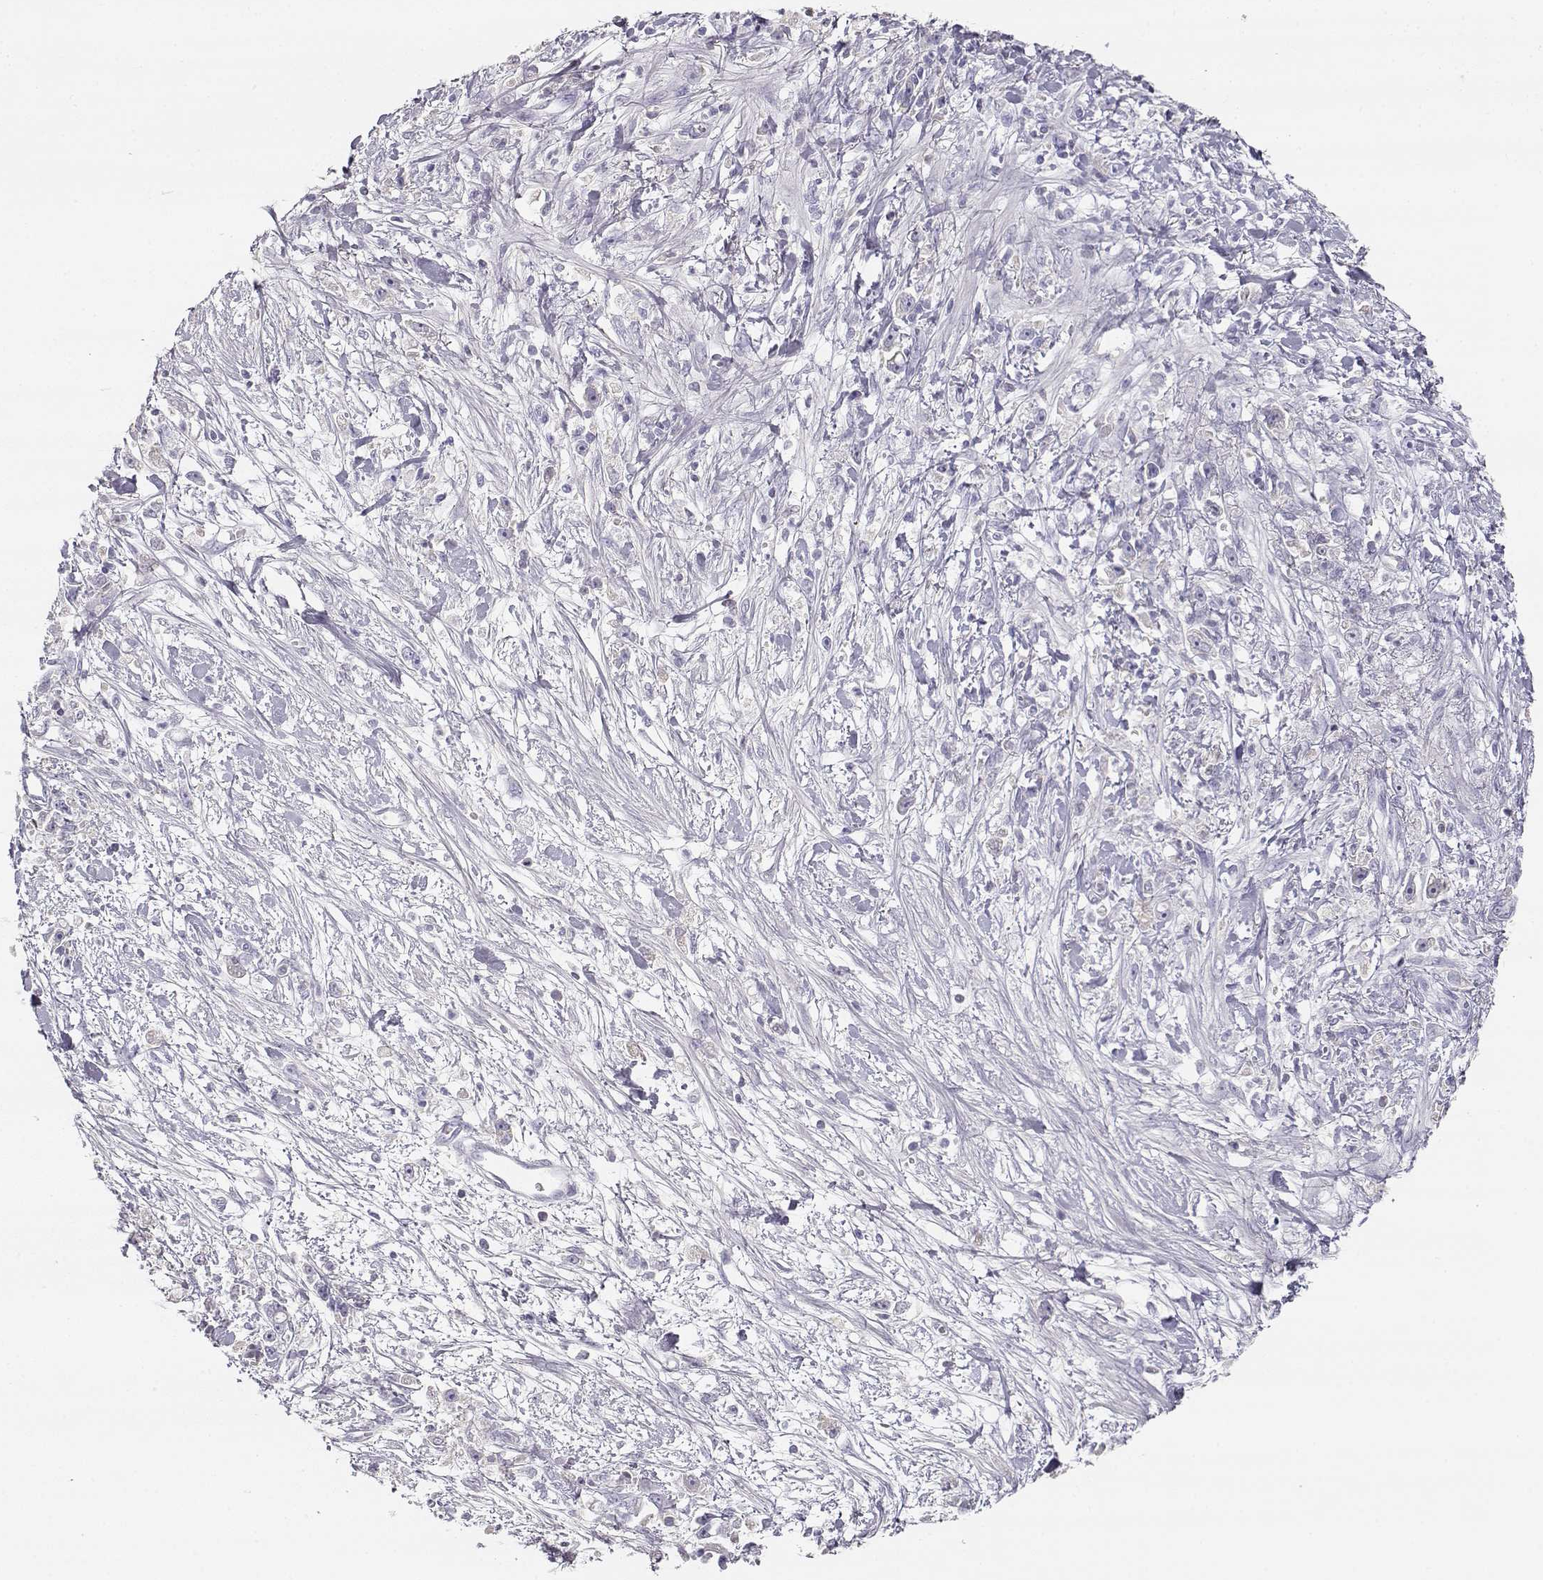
{"staining": {"intensity": "negative", "quantity": "none", "location": "none"}, "tissue": "stomach cancer", "cell_type": "Tumor cells", "image_type": "cancer", "snomed": [{"axis": "morphology", "description": "Adenocarcinoma, NOS"}, {"axis": "topography", "description": "Stomach"}], "caption": "This is a image of immunohistochemistry staining of adenocarcinoma (stomach), which shows no expression in tumor cells. The staining is performed using DAB (3,3'-diaminobenzidine) brown chromogen with nuclei counter-stained in using hematoxylin.", "gene": "SLCO6A1", "patient": {"sex": "female", "age": 59}}